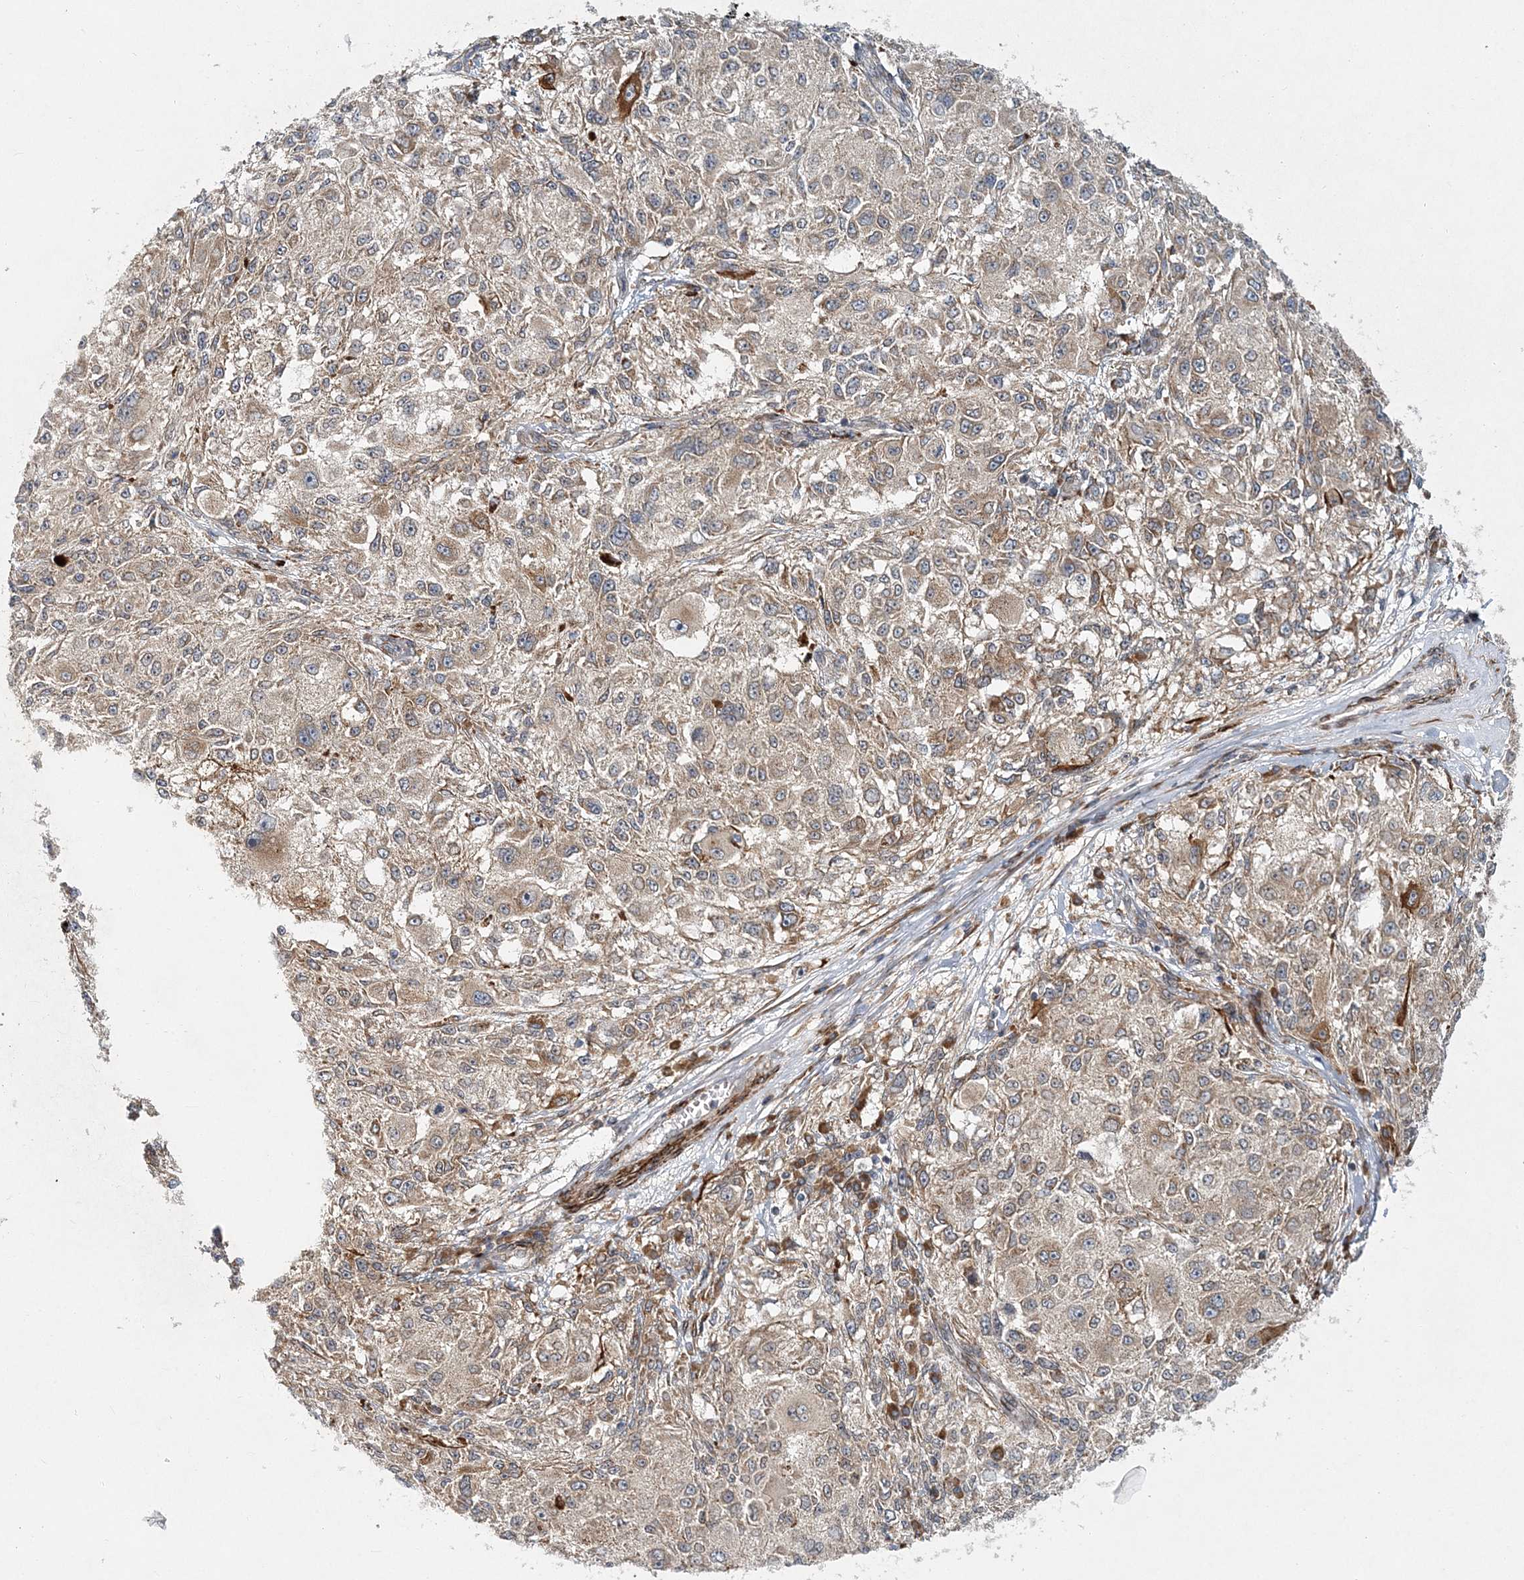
{"staining": {"intensity": "weak", "quantity": "25%-75%", "location": "cytoplasmic/membranous"}, "tissue": "melanoma", "cell_type": "Tumor cells", "image_type": "cancer", "snomed": [{"axis": "morphology", "description": "Necrosis, NOS"}, {"axis": "morphology", "description": "Malignant melanoma, NOS"}, {"axis": "topography", "description": "Skin"}], "caption": "Immunohistochemistry (DAB (3,3'-diaminobenzidine)) staining of melanoma demonstrates weak cytoplasmic/membranous protein staining in about 25%-75% of tumor cells.", "gene": "NBAS", "patient": {"sex": "female", "age": 87}}